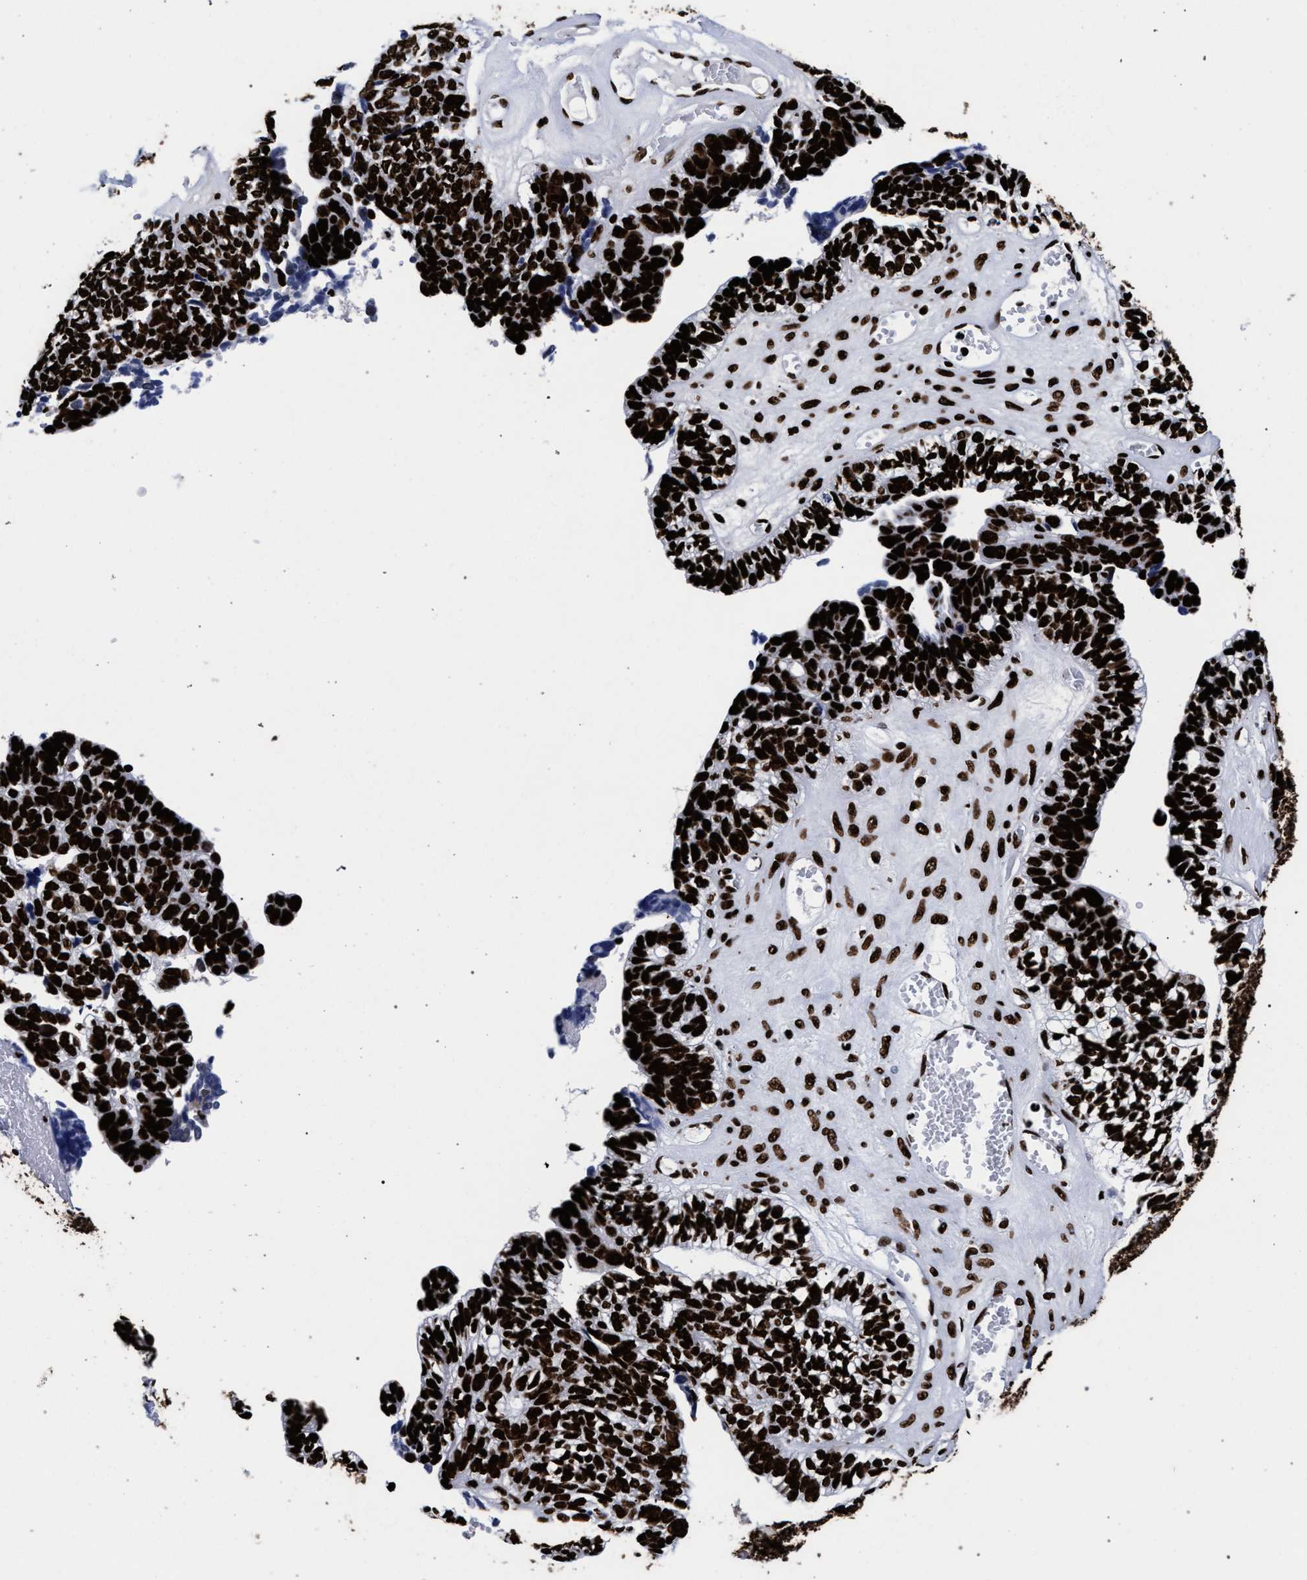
{"staining": {"intensity": "strong", "quantity": ">75%", "location": "nuclear"}, "tissue": "ovarian cancer", "cell_type": "Tumor cells", "image_type": "cancer", "snomed": [{"axis": "morphology", "description": "Cystadenocarcinoma, serous, NOS"}, {"axis": "topography", "description": "Ovary"}], "caption": "Immunohistochemistry (IHC) (DAB (3,3'-diaminobenzidine)) staining of human serous cystadenocarcinoma (ovarian) displays strong nuclear protein expression in approximately >75% of tumor cells.", "gene": "HNRNPA1", "patient": {"sex": "female", "age": 79}}